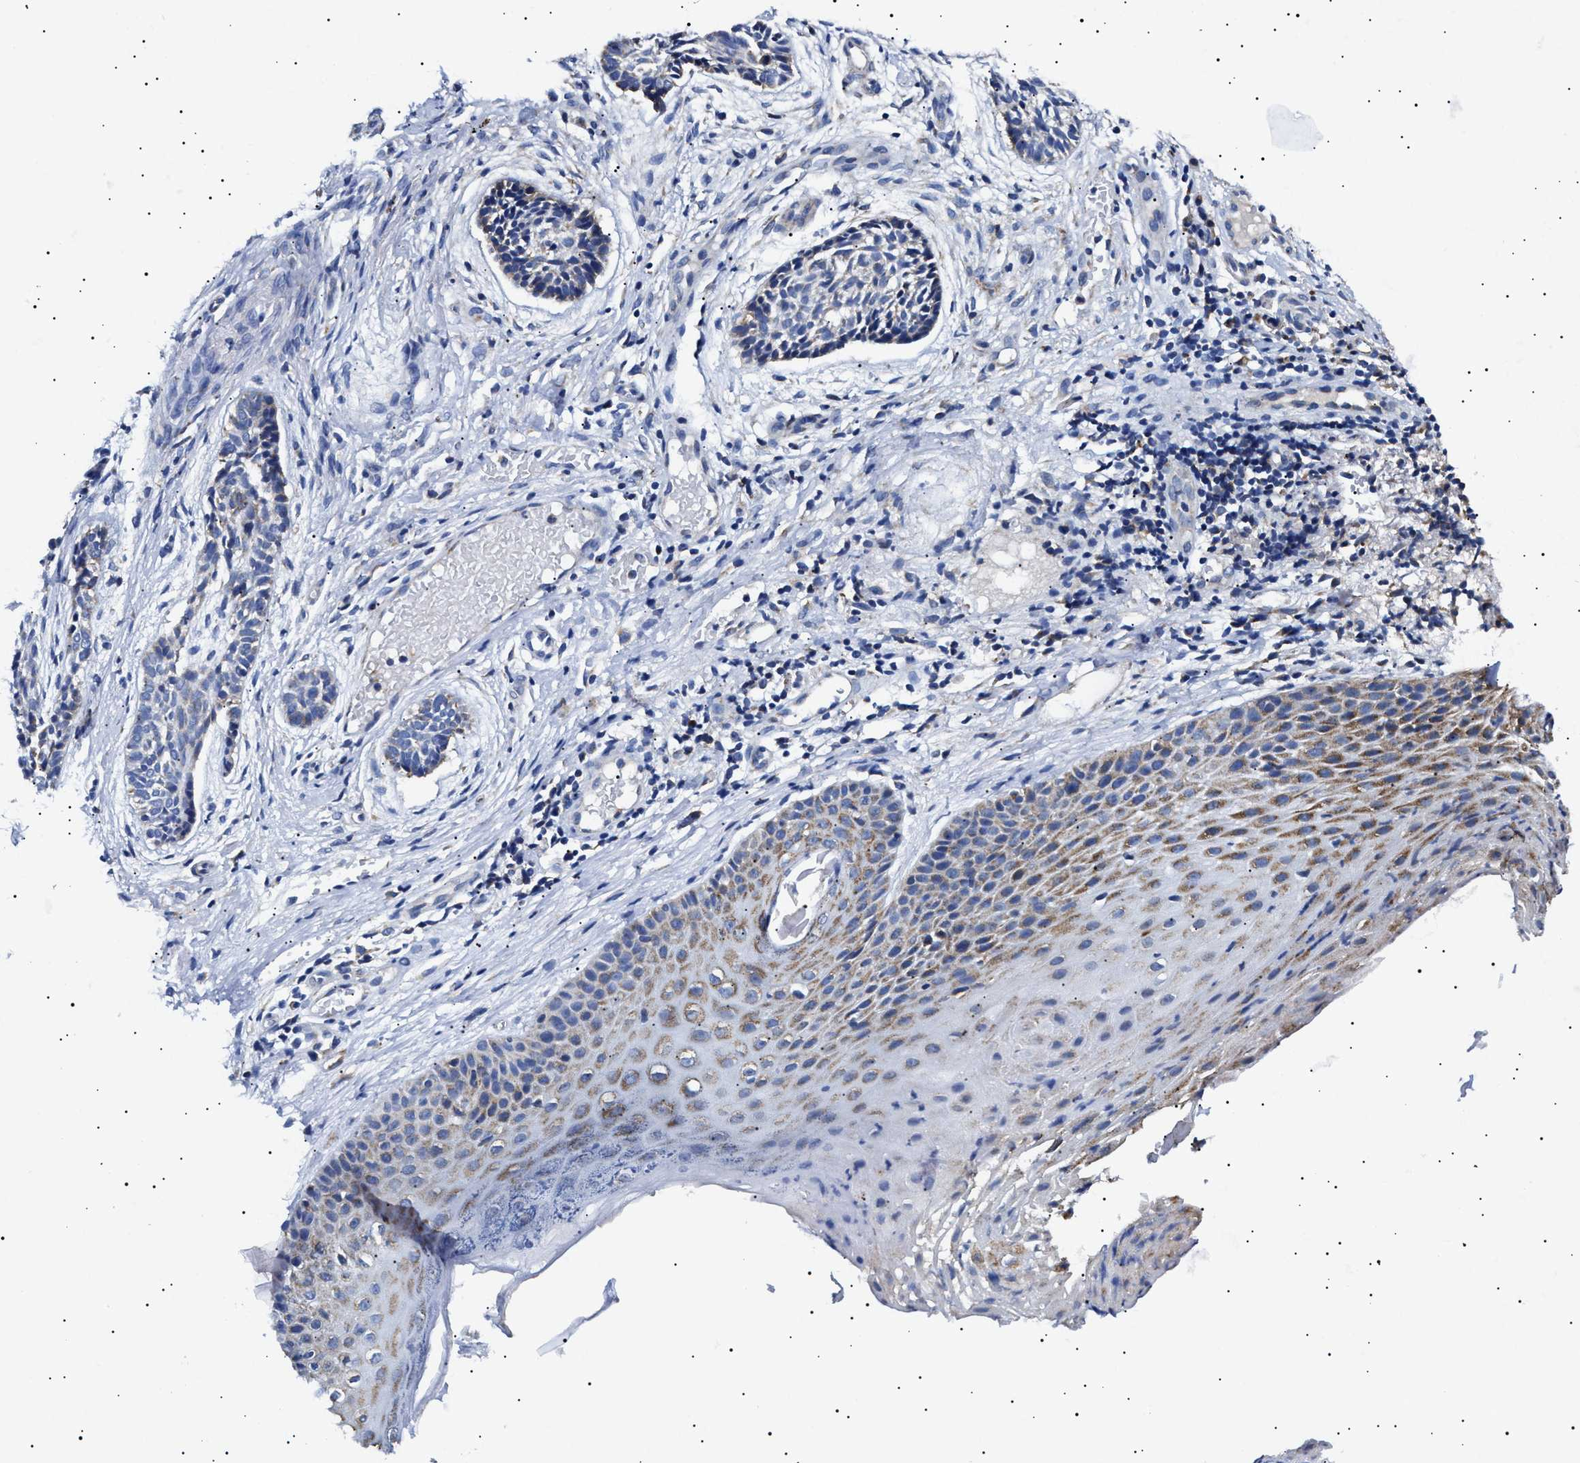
{"staining": {"intensity": "weak", "quantity": "<25%", "location": "cytoplasmic/membranous"}, "tissue": "skin cancer", "cell_type": "Tumor cells", "image_type": "cancer", "snomed": [{"axis": "morphology", "description": "Normal tissue, NOS"}, {"axis": "morphology", "description": "Basal cell carcinoma"}, {"axis": "topography", "description": "Skin"}], "caption": "High magnification brightfield microscopy of skin cancer (basal cell carcinoma) stained with DAB (brown) and counterstained with hematoxylin (blue): tumor cells show no significant staining.", "gene": "CHRDL2", "patient": {"sex": "male", "age": 63}}